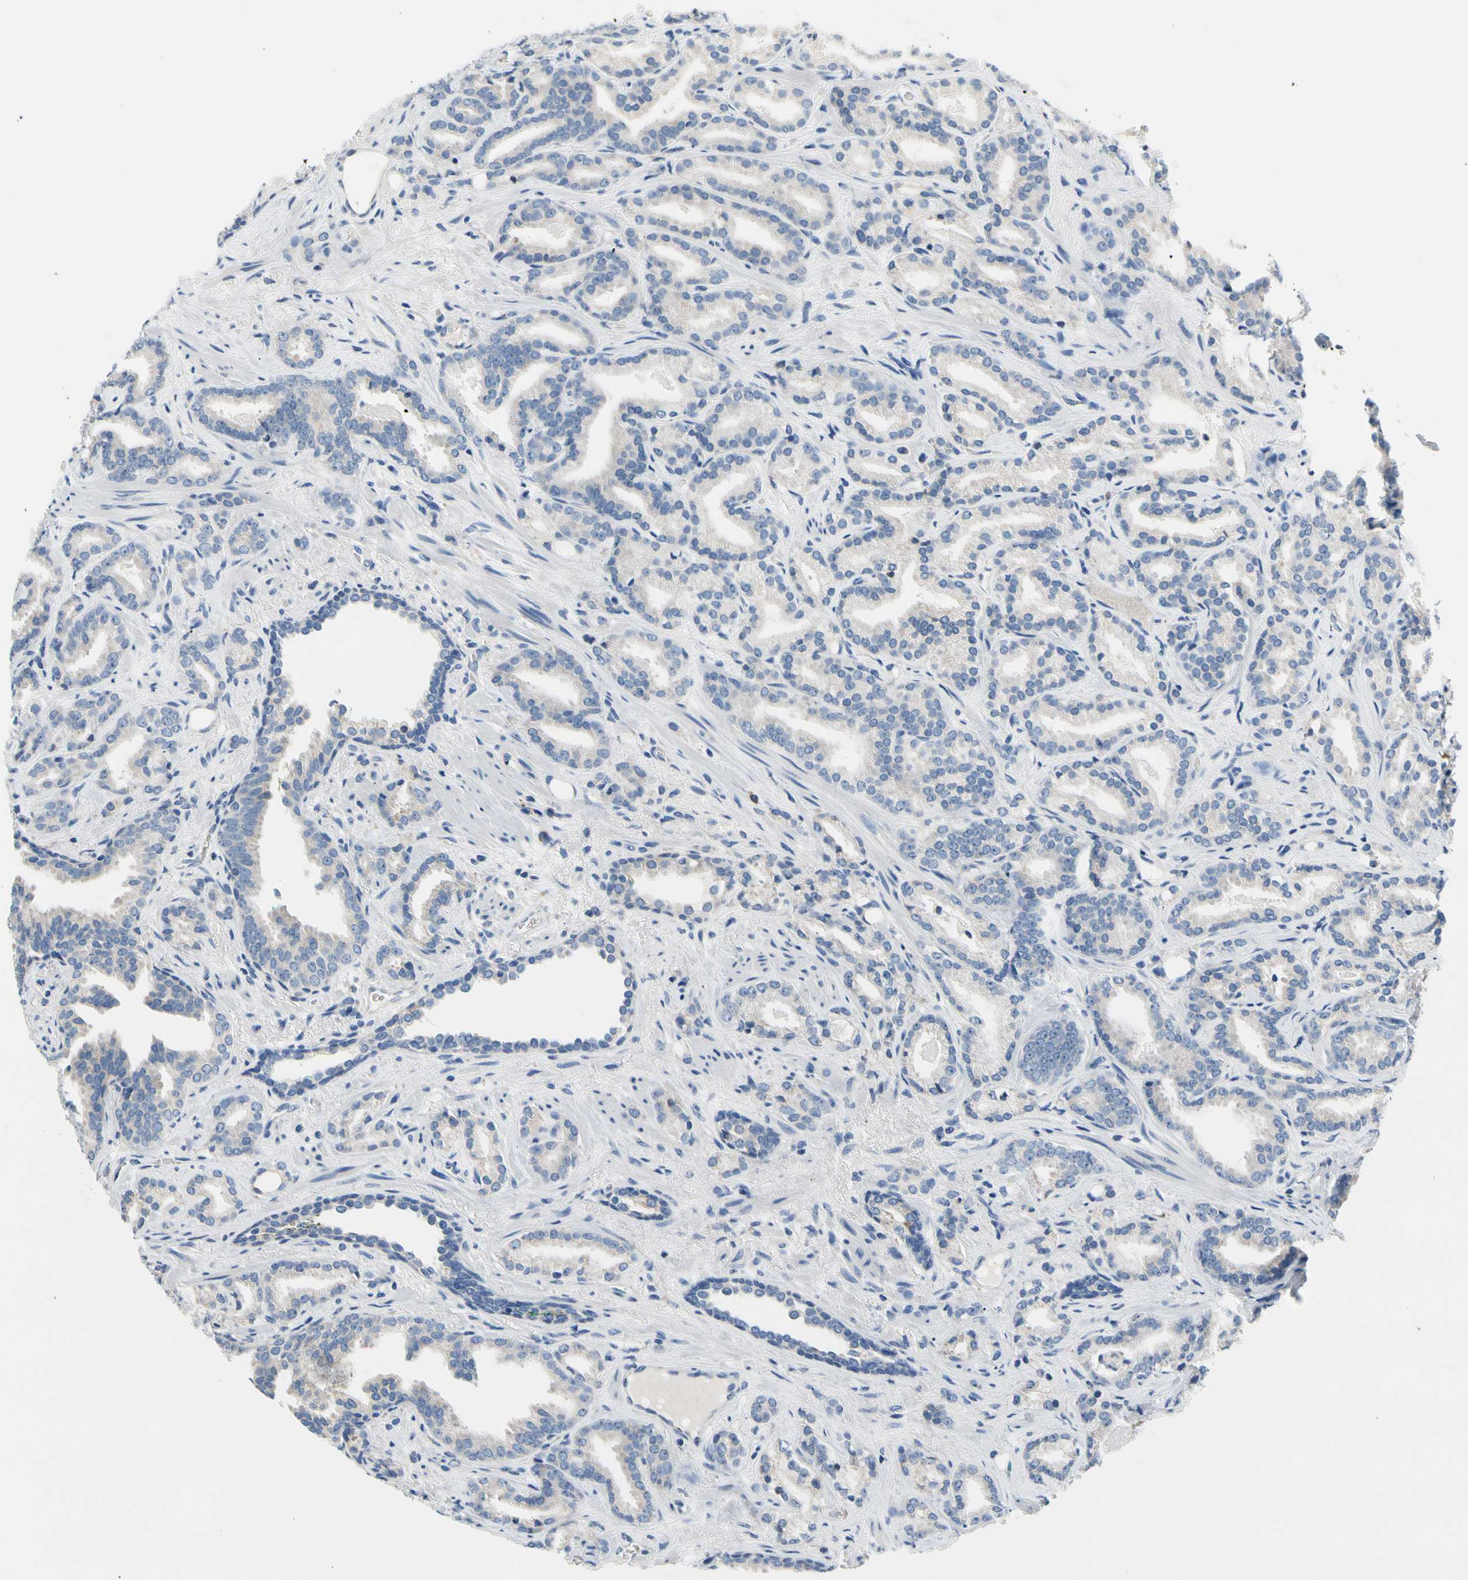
{"staining": {"intensity": "negative", "quantity": "none", "location": "none"}, "tissue": "prostate cancer", "cell_type": "Tumor cells", "image_type": "cancer", "snomed": [{"axis": "morphology", "description": "Adenocarcinoma, Low grade"}, {"axis": "topography", "description": "Prostate"}], "caption": "High magnification brightfield microscopy of adenocarcinoma (low-grade) (prostate) stained with DAB (3,3'-diaminobenzidine) (brown) and counterstained with hematoxylin (blue): tumor cells show no significant positivity. (DAB immunohistochemistry, high magnification).", "gene": "STXBP1", "patient": {"sex": "male", "age": 63}}